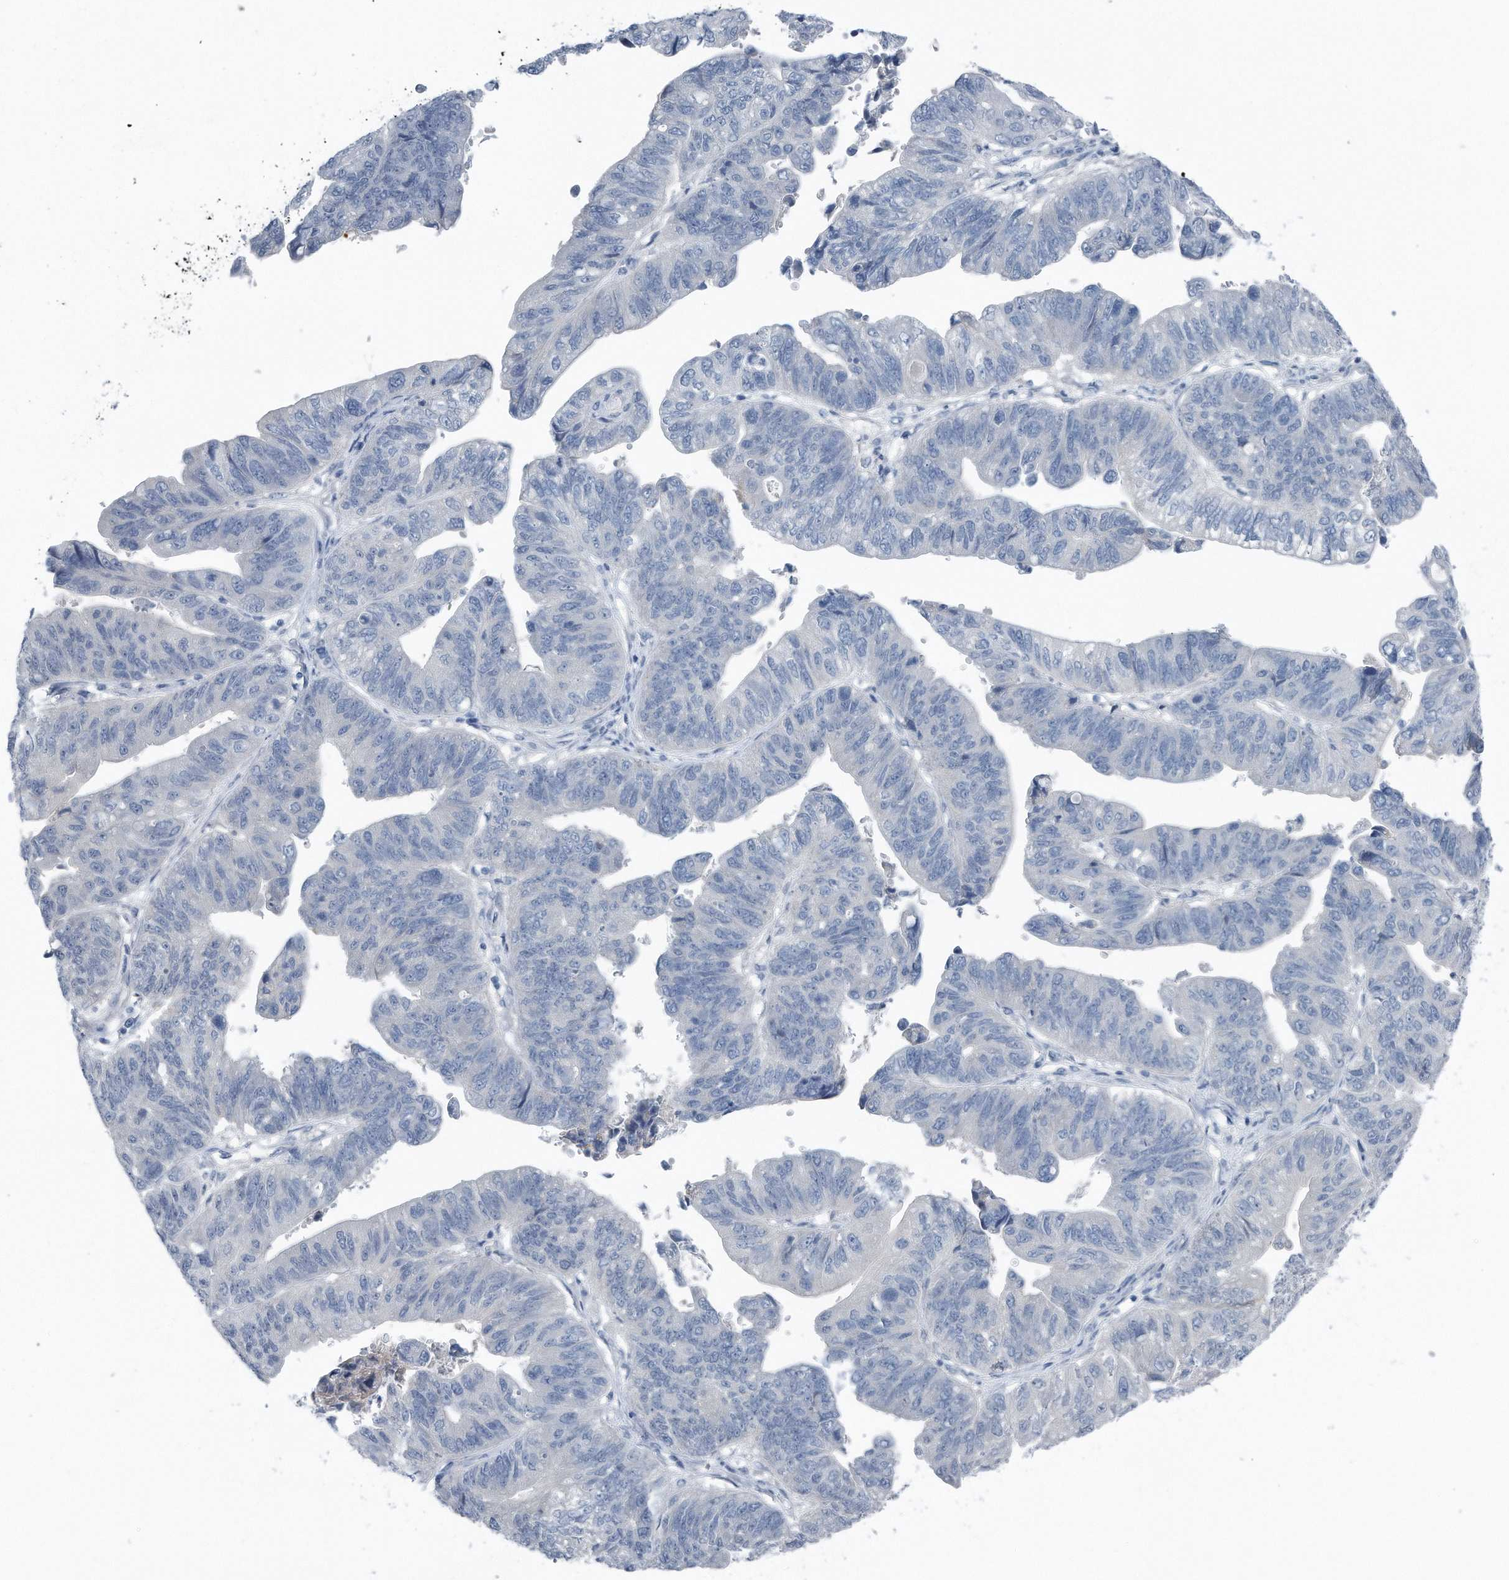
{"staining": {"intensity": "negative", "quantity": "none", "location": "none"}, "tissue": "stomach cancer", "cell_type": "Tumor cells", "image_type": "cancer", "snomed": [{"axis": "morphology", "description": "Adenocarcinoma, NOS"}, {"axis": "topography", "description": "Stomach"}], "caption": "DAB (3,3'-diaminobenzidine) immunohistochemical staining of human stomach cancer exhibits no significant positivity in tumor cells.", "gene": "YRDC", "patient": {"sex": "male", "age": 59}}